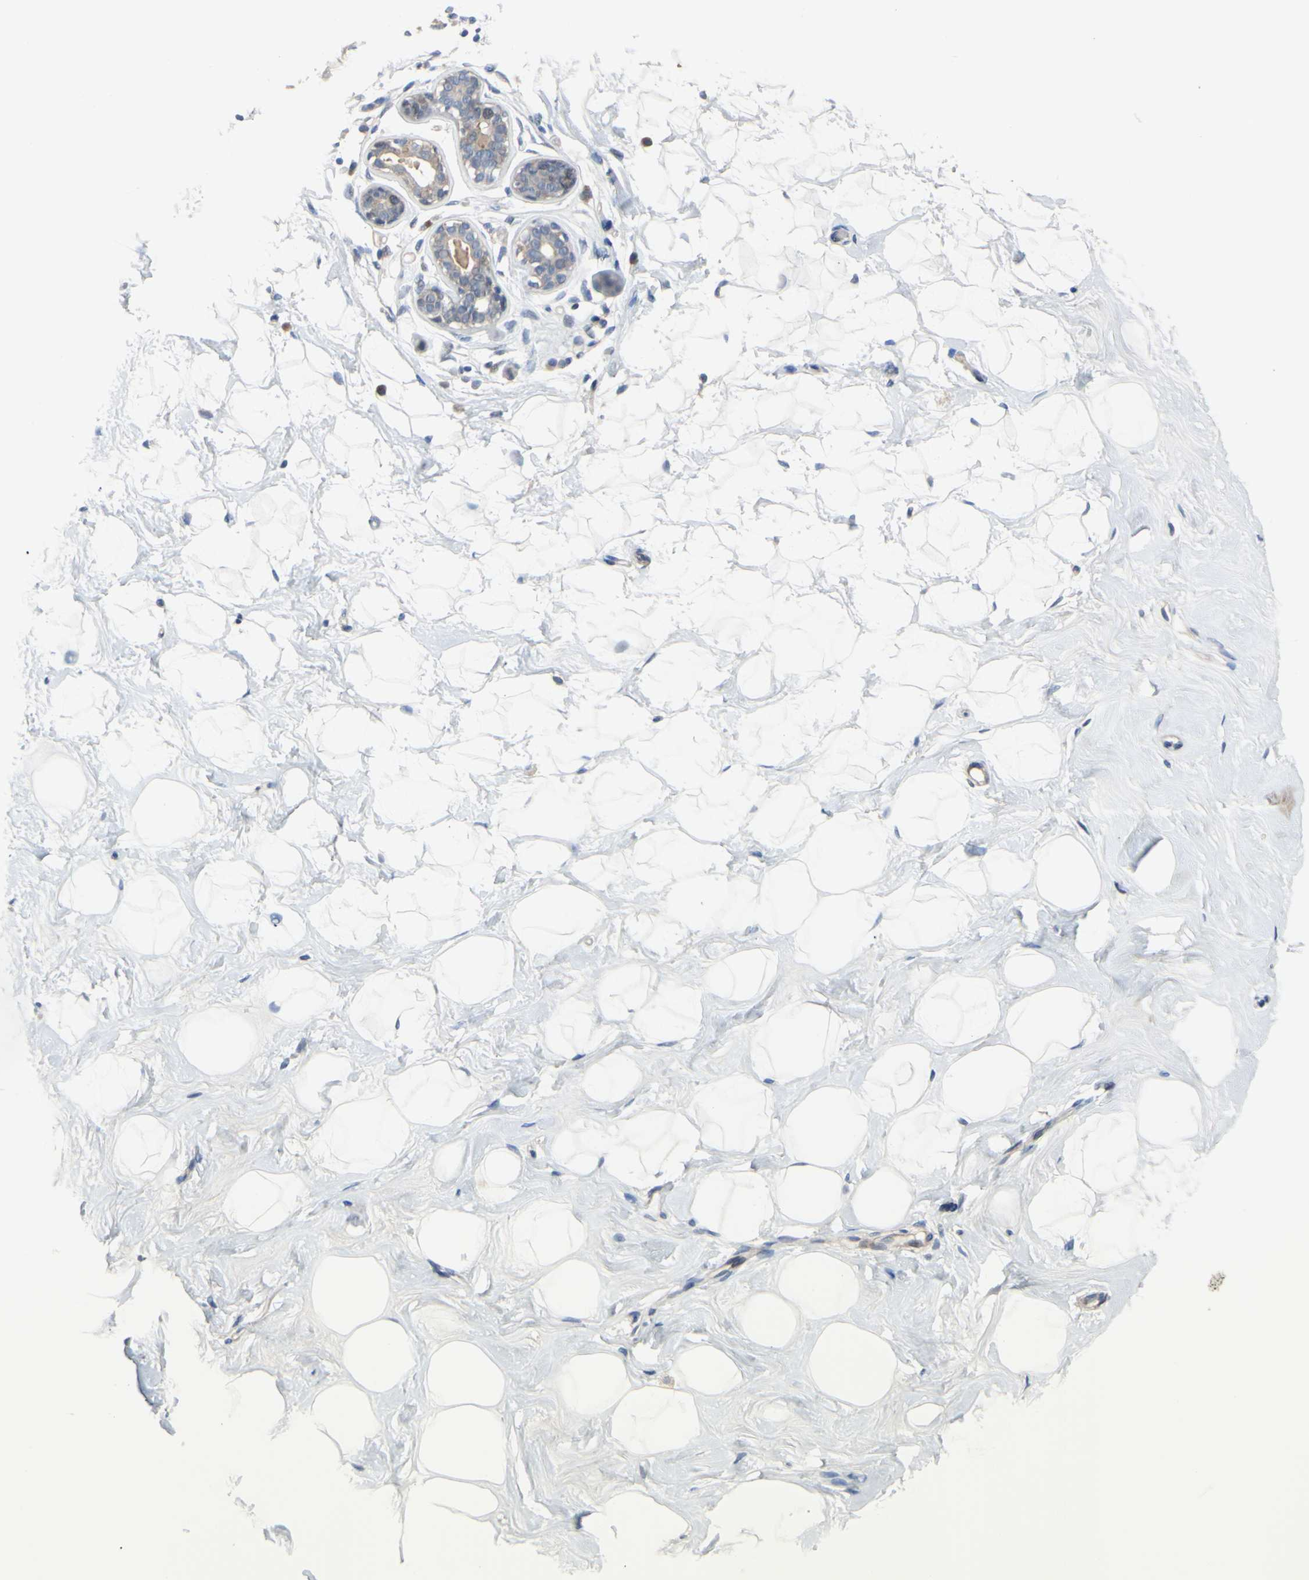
{"staining": {"intensity": "negative", "quantity": "none", "location": "none"}, "tissue": "breast", "cell_type": "Adipocytes", "image_type": "normal", "snomed": [{"axis": "morphology", "description": "Normal tissue, NOS"}, {"axis": "topography", "description": "Breast"}], "caption": "Micrograph shows no protein expression in adipocytes of benign breast.", "gene": "LHX9", "patient": {"sex": "female", "age": 23}}